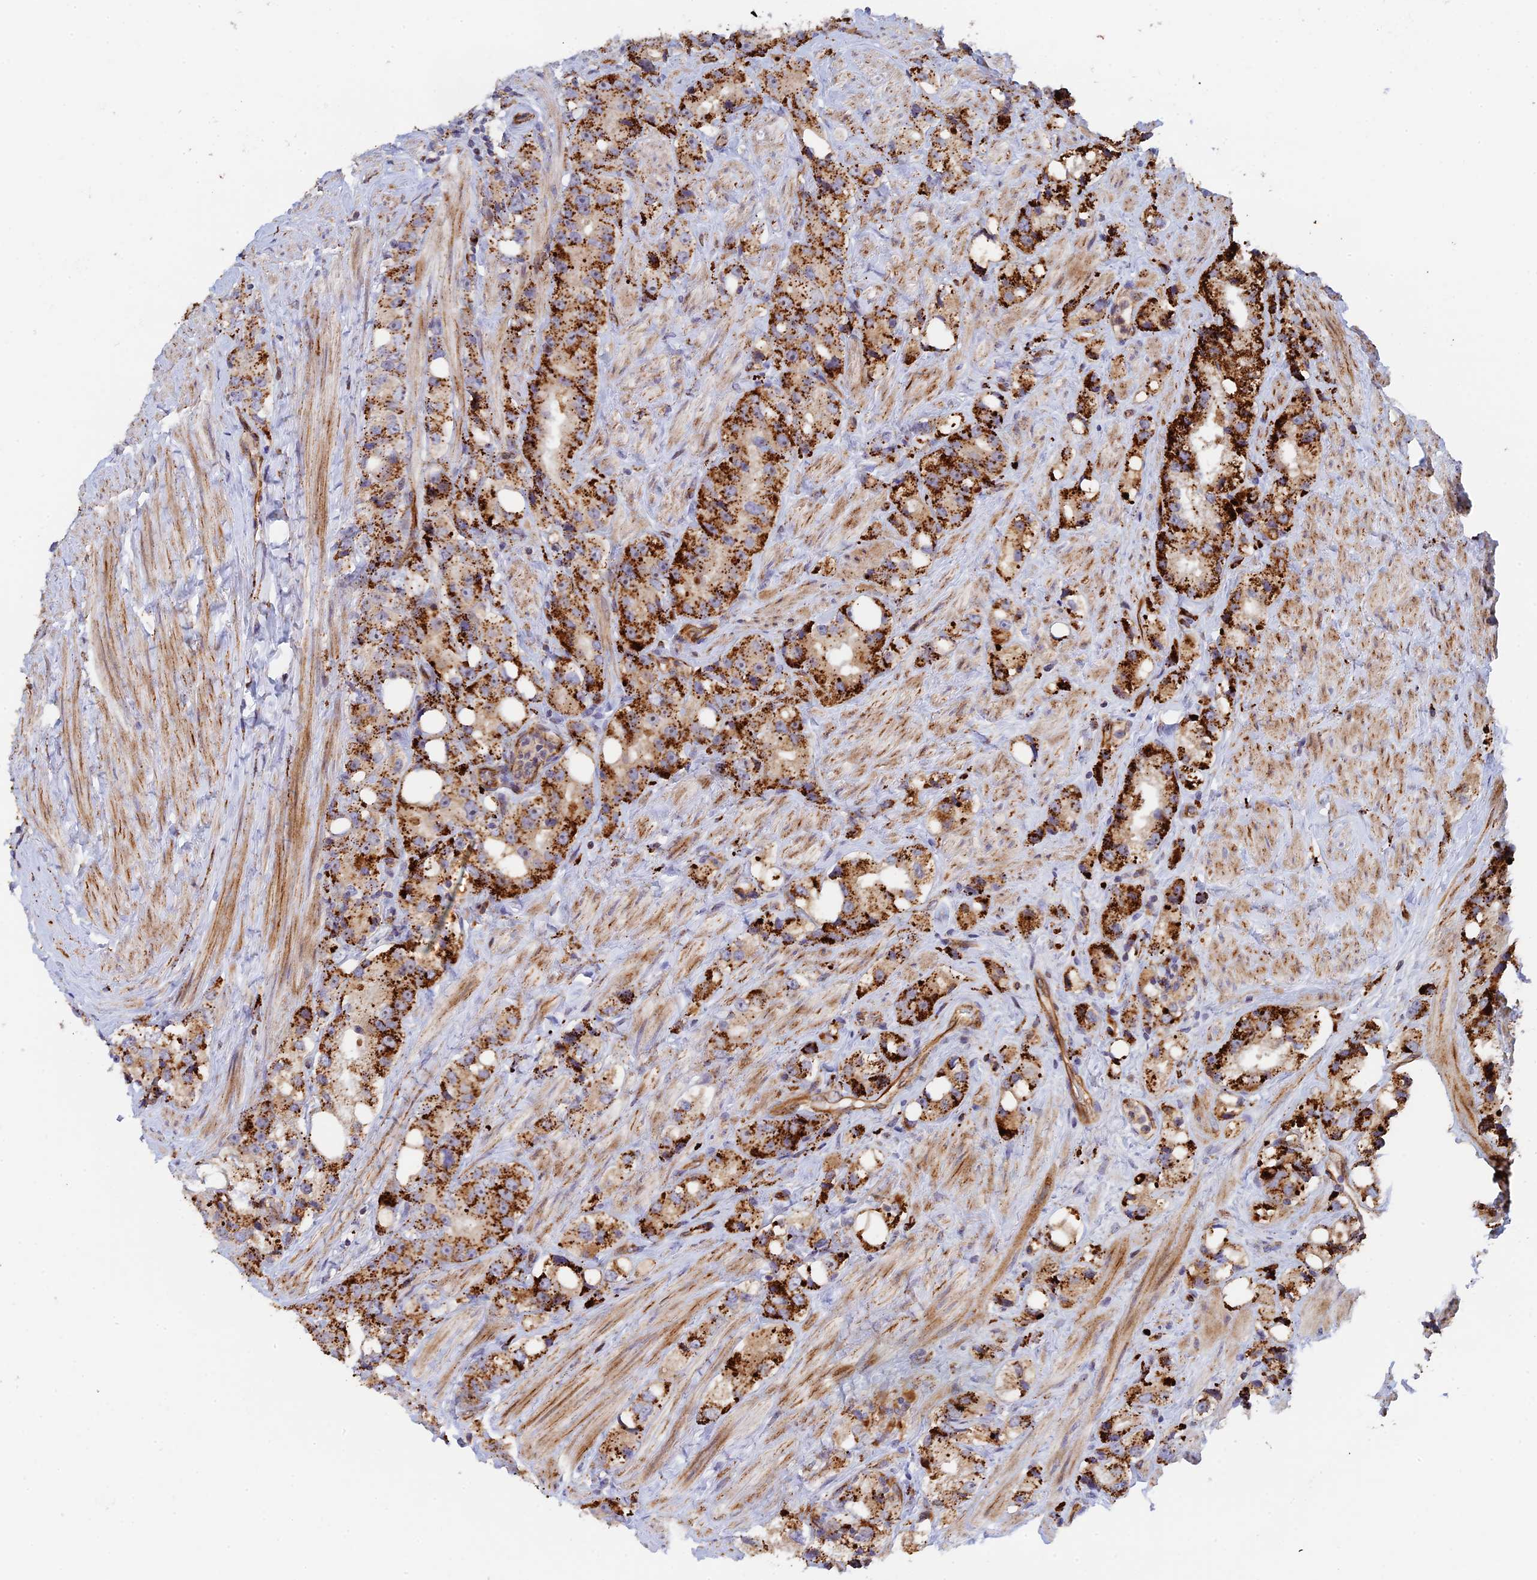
{"staining": {"intensity": "strong", "quantity": ">75%", "location": "cytoplasmic/membranous"}, "tissue": "prostate cancer", "cell_type": "Tumor cells", "image_type": "cancer", "snomed": [{"axis": "morphology", "description": "Adenocarcinoma, NOS"}, {"axis": "topography", "description": "Prostate"}], "caption": "Immunohistochemistry (IHC) (DAB) staining of prostate cancer (adenocarcinoma) demonstrates strong cytoplasmic/membranous protein staining in about >75% of tumor cells.", "gene": "PPP2R3C", "patient": {"sex": "male", "age": 79}}